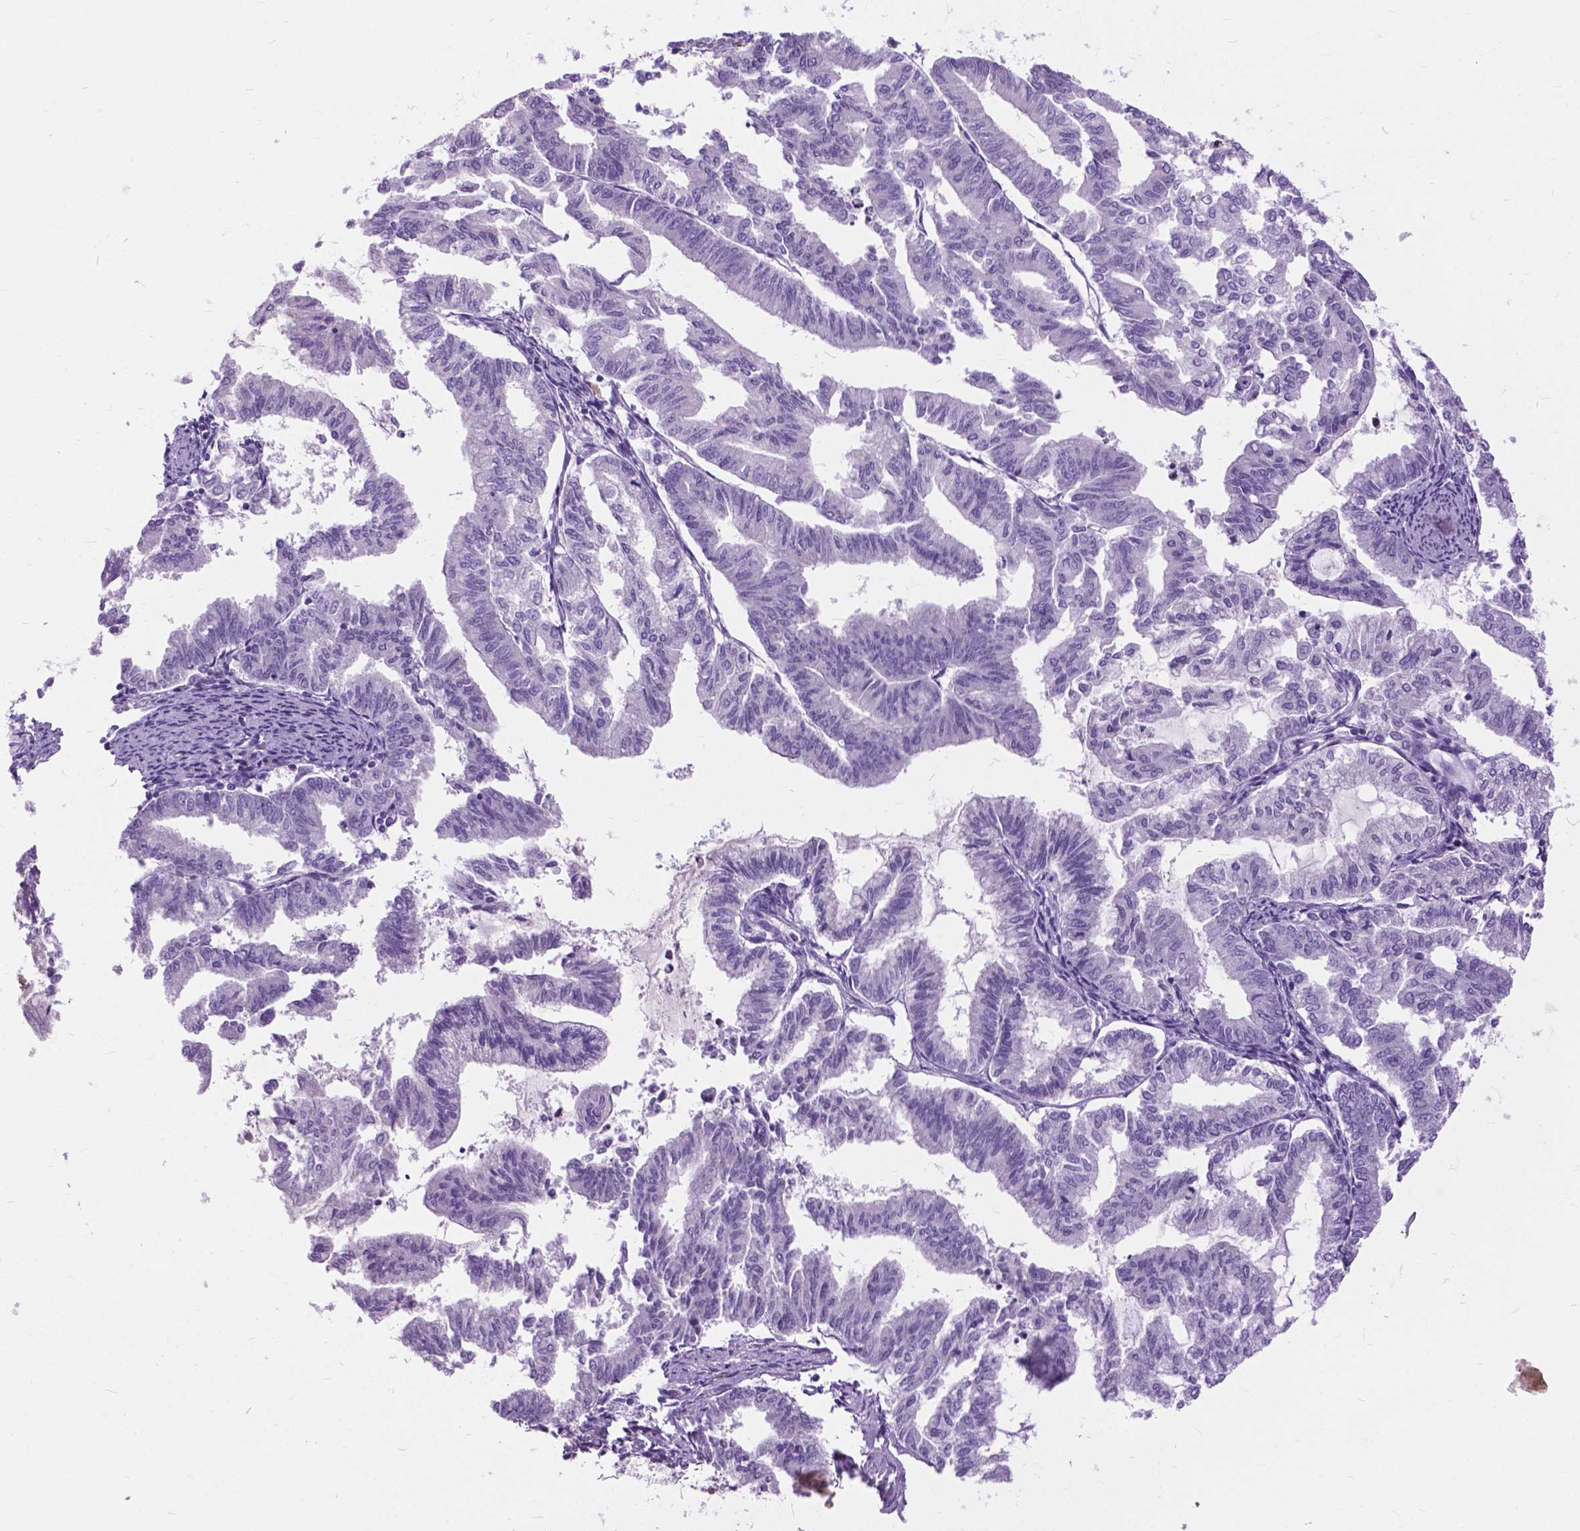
{"staining": {"intensity": "negative", "quantity": "none", "location": "none"}, "tissue": "endometrial cancer", "cell_type": "Tumor cells", "image_type": "cancer", "snomed": [{"axis": "morphology", "description": "Adenocarcinoma, NOS"}, {"axis": "topography", "description": "Endometrium"}], "caption": "Tumor cells are negative for protein expression in human endometrial cancer (adenocarcinoma). (DAB (3,3'-diaminobenzidine) immunohistochemistry visualized using brightfield microscopy, high magnification).", "gene": "PRR35", "patient": {"sex": "female", "age": 79}}